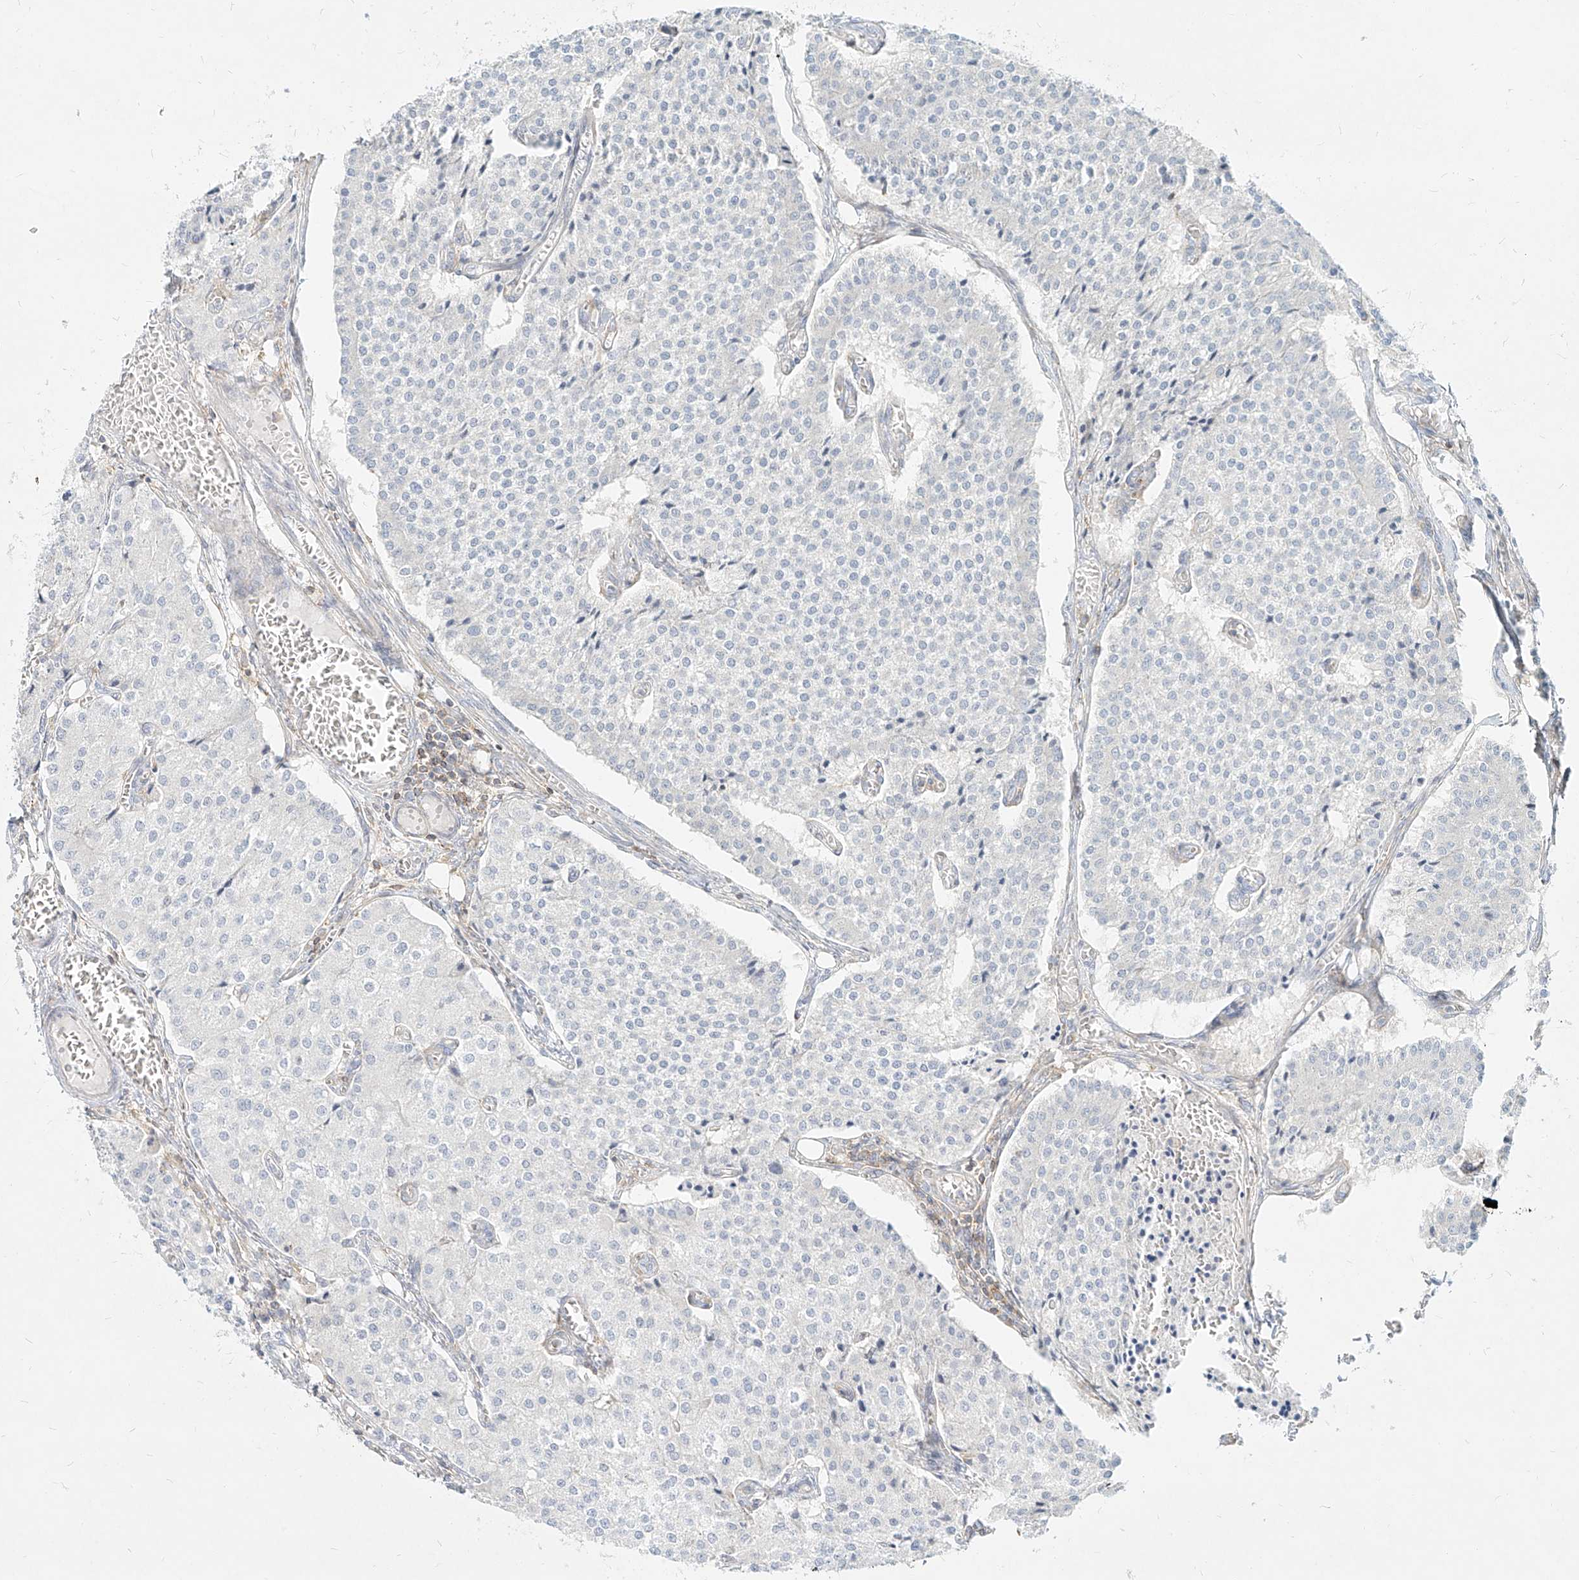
{"staining": {"intensity": "negative", "quantity": "none", "location": "none"}, "tissue": "carcinoid", "cell_type": "Tumor cells", "image_type": "cancer", "snomed": [{"axis": "morphology", "description": "Carcinoid, malignant, NOS"}, {"axis": "topography", "description": "Colon"}], "caption": "Tumor cells are negative for protein expression in human carcinoid.", "gene": "SLC2A12", "patient": {"sex": "female", "age": 52}}